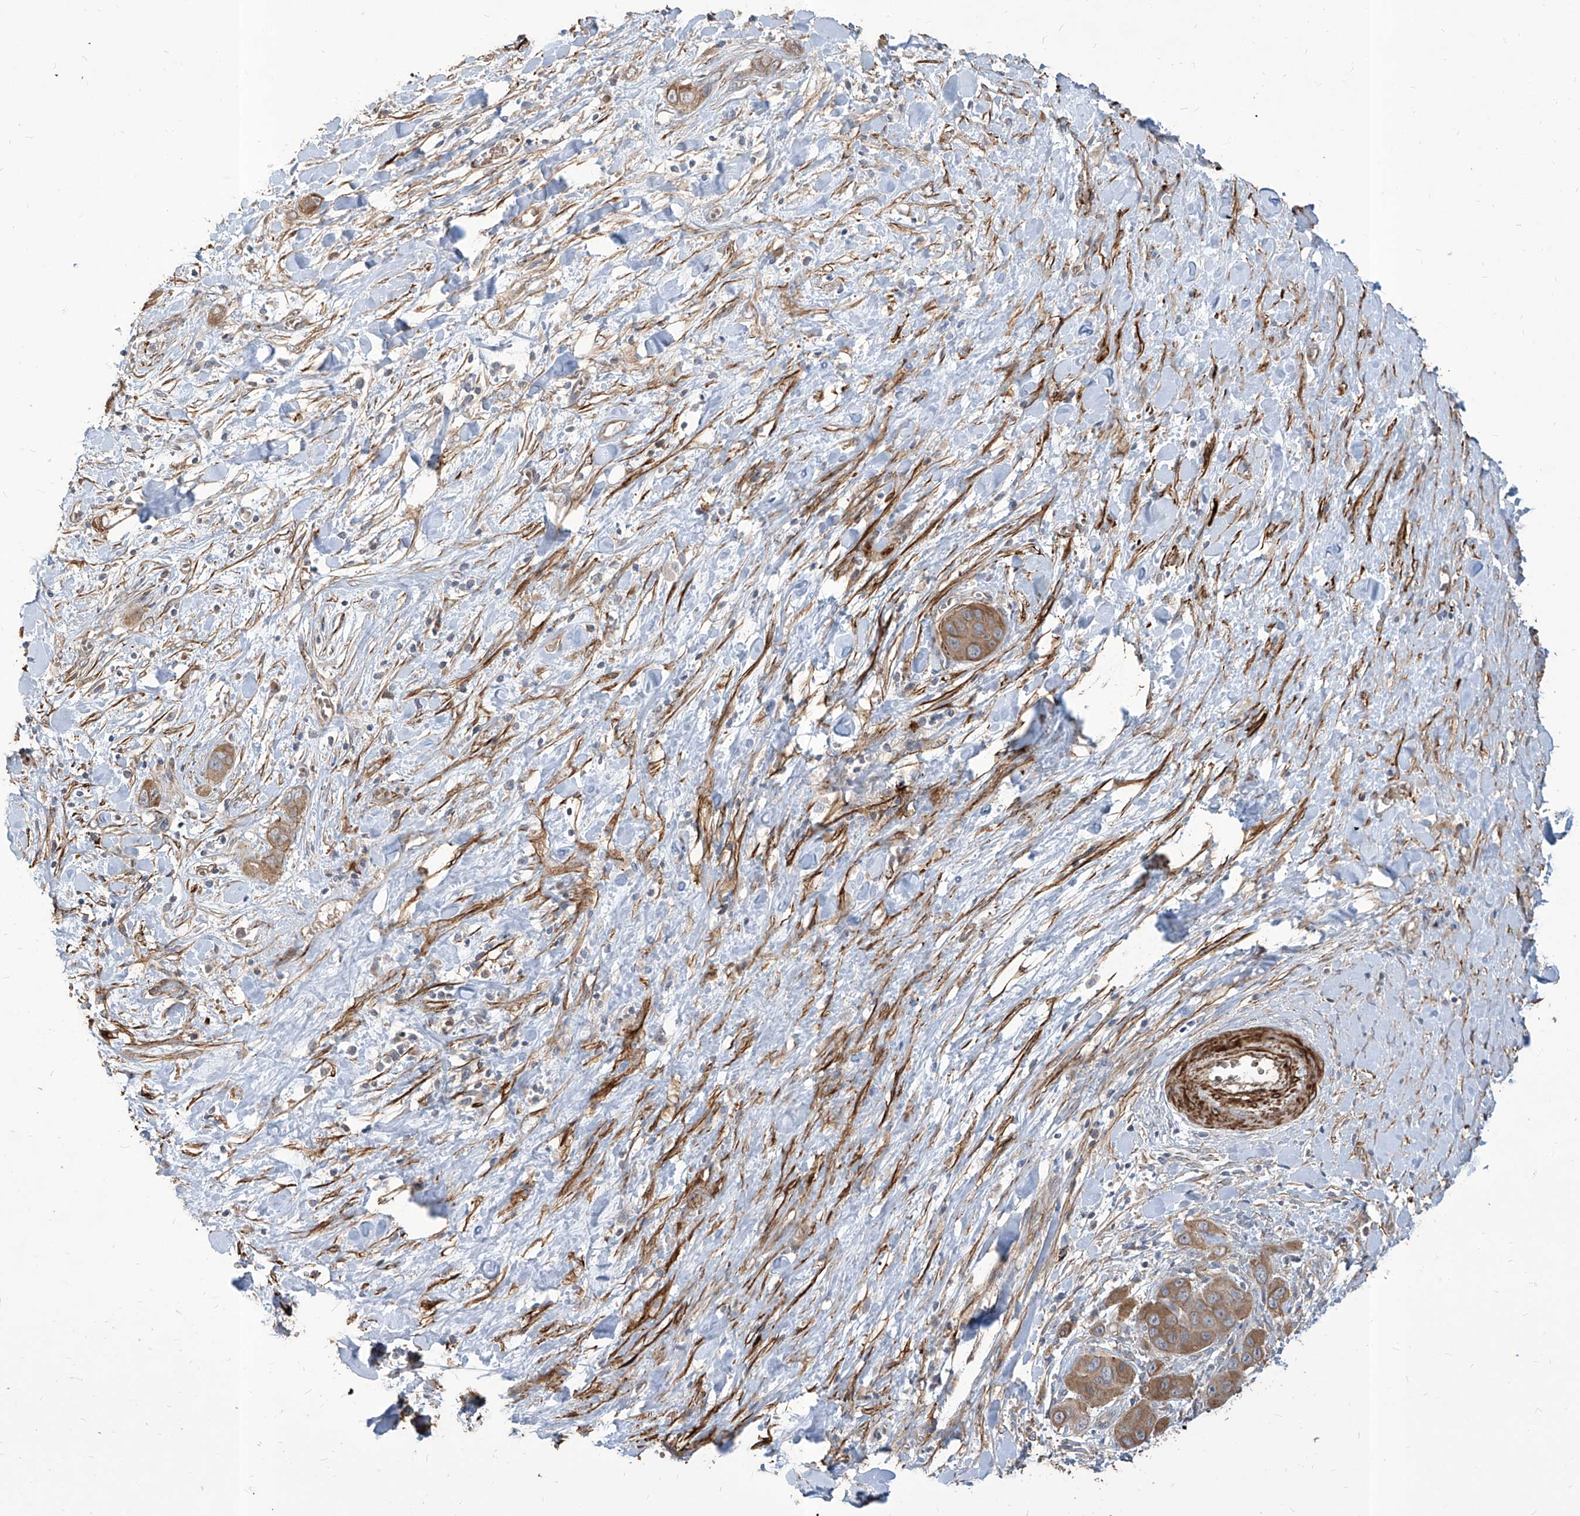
{"staining": {"intensity": "moderate", "quantity": ">75%", "location": "cytoplasmic/membranous"}, "tissue": "liver cancer", "cell_type": "Tumor cells", "image_type": "cancer", "snomed": [{"axis": "morphology", "description": "Cholangiocarcinoma"}, {"axis": "topography", "description": "Liver"}], "caption": "The image demonstrates staining of liver cholangiocarcinoma, revealing moderate cytoplasmic/membranous protein positivity (brown color) within tumor cells. The staining is performed using DAB (3,3'-diaminobenzidine) brown chromogen to label protein expression. The nuclei are counter-stained blue using hematoxylin.", "gene": "FAM83B", "patient": {"sex": "female", "age": 52}}